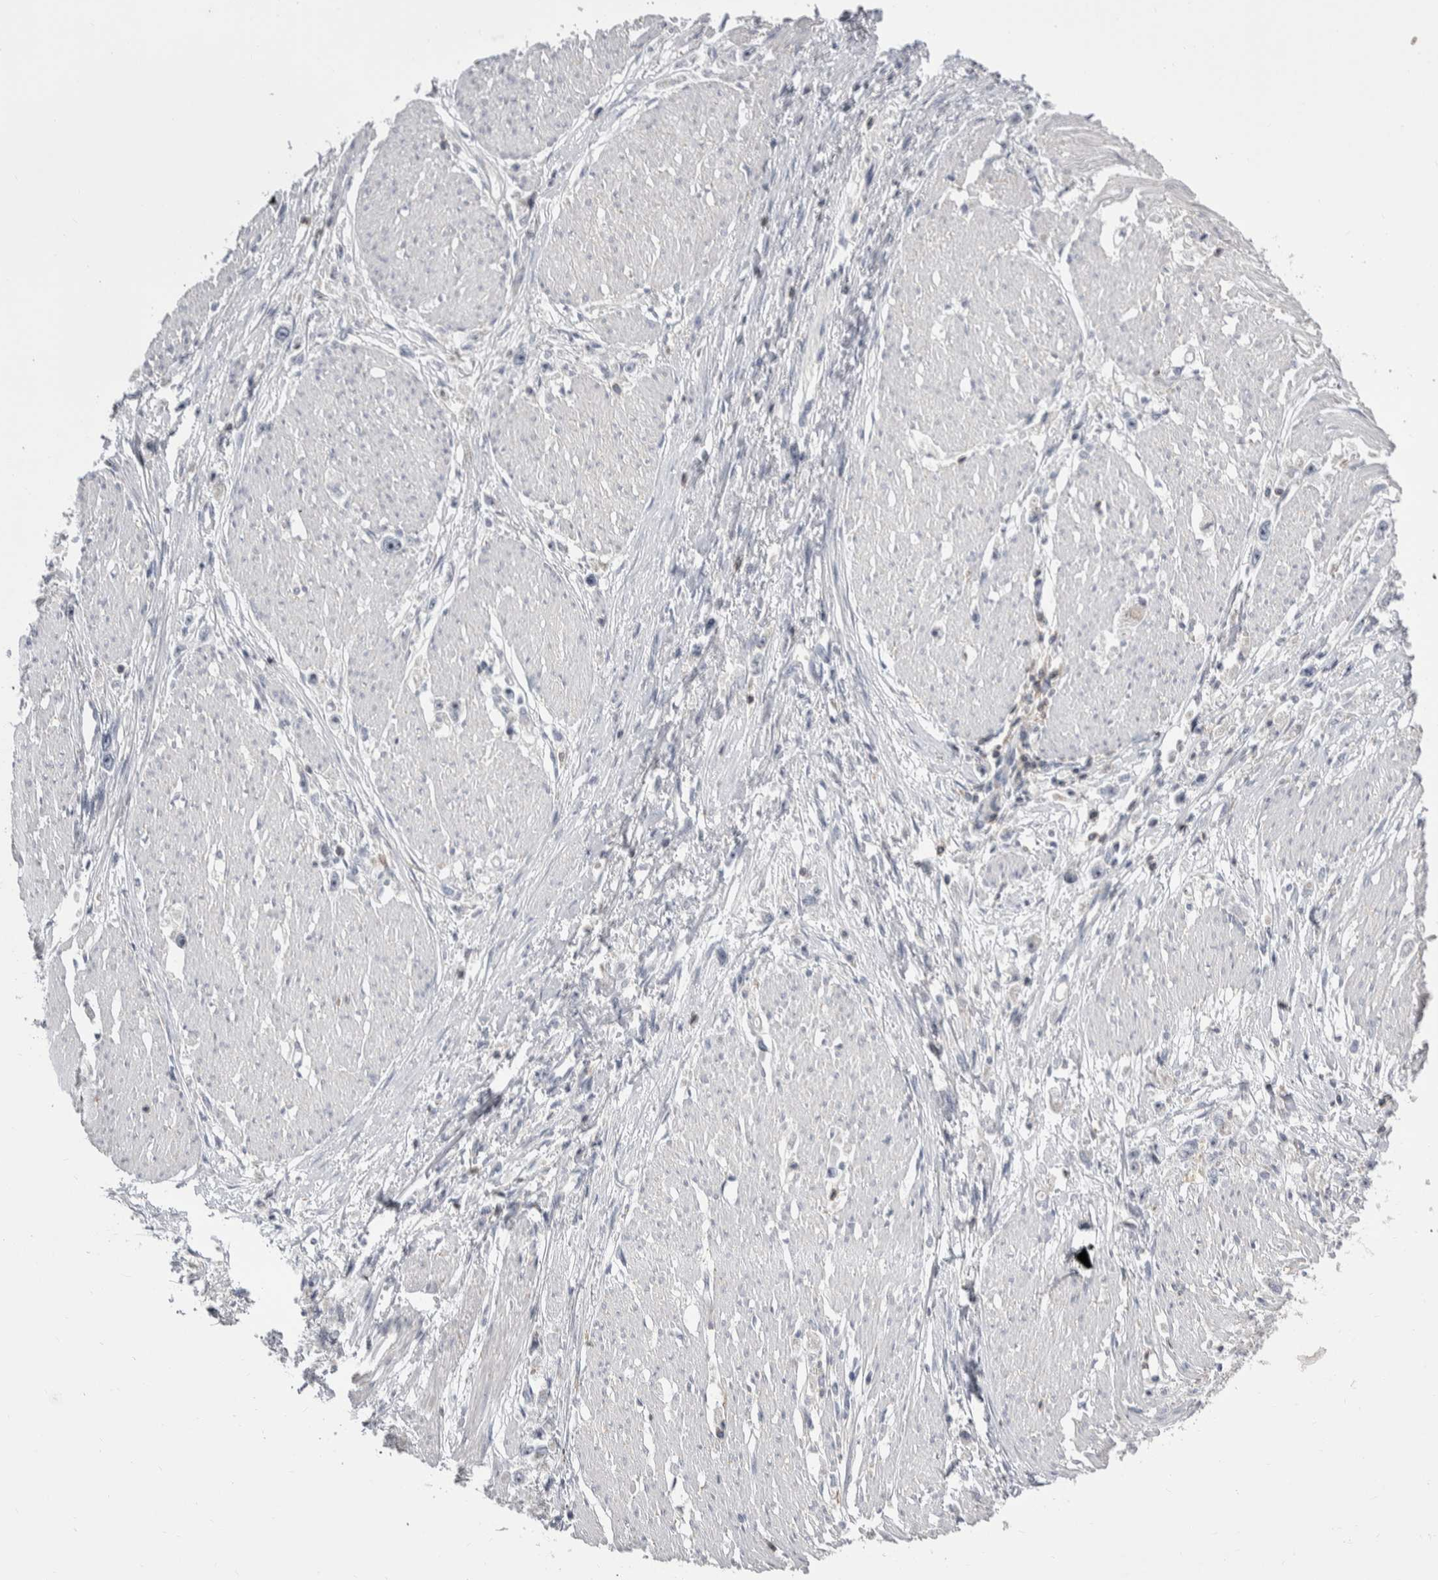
{"staining": {"intensity": "negative", "quantity": "none", "location": "none"}, "tissue": "stomach cancer", "cell_type": "Tumor cells", "image_type": "cancer", "snomed": [{"axis": "morphology", "description": "Adenocarcinoma, NOS"}, {"axis": "topography", "description": "Stomach"}], "caption": "Immunohistochemical staining of stomach cancer demonstrates no significant positivity in tumor cells. (IHC, brightfield microscopy, high magnification).", "gene": "CEP295NL", "patient": {"sex": "female", "age": 59}}